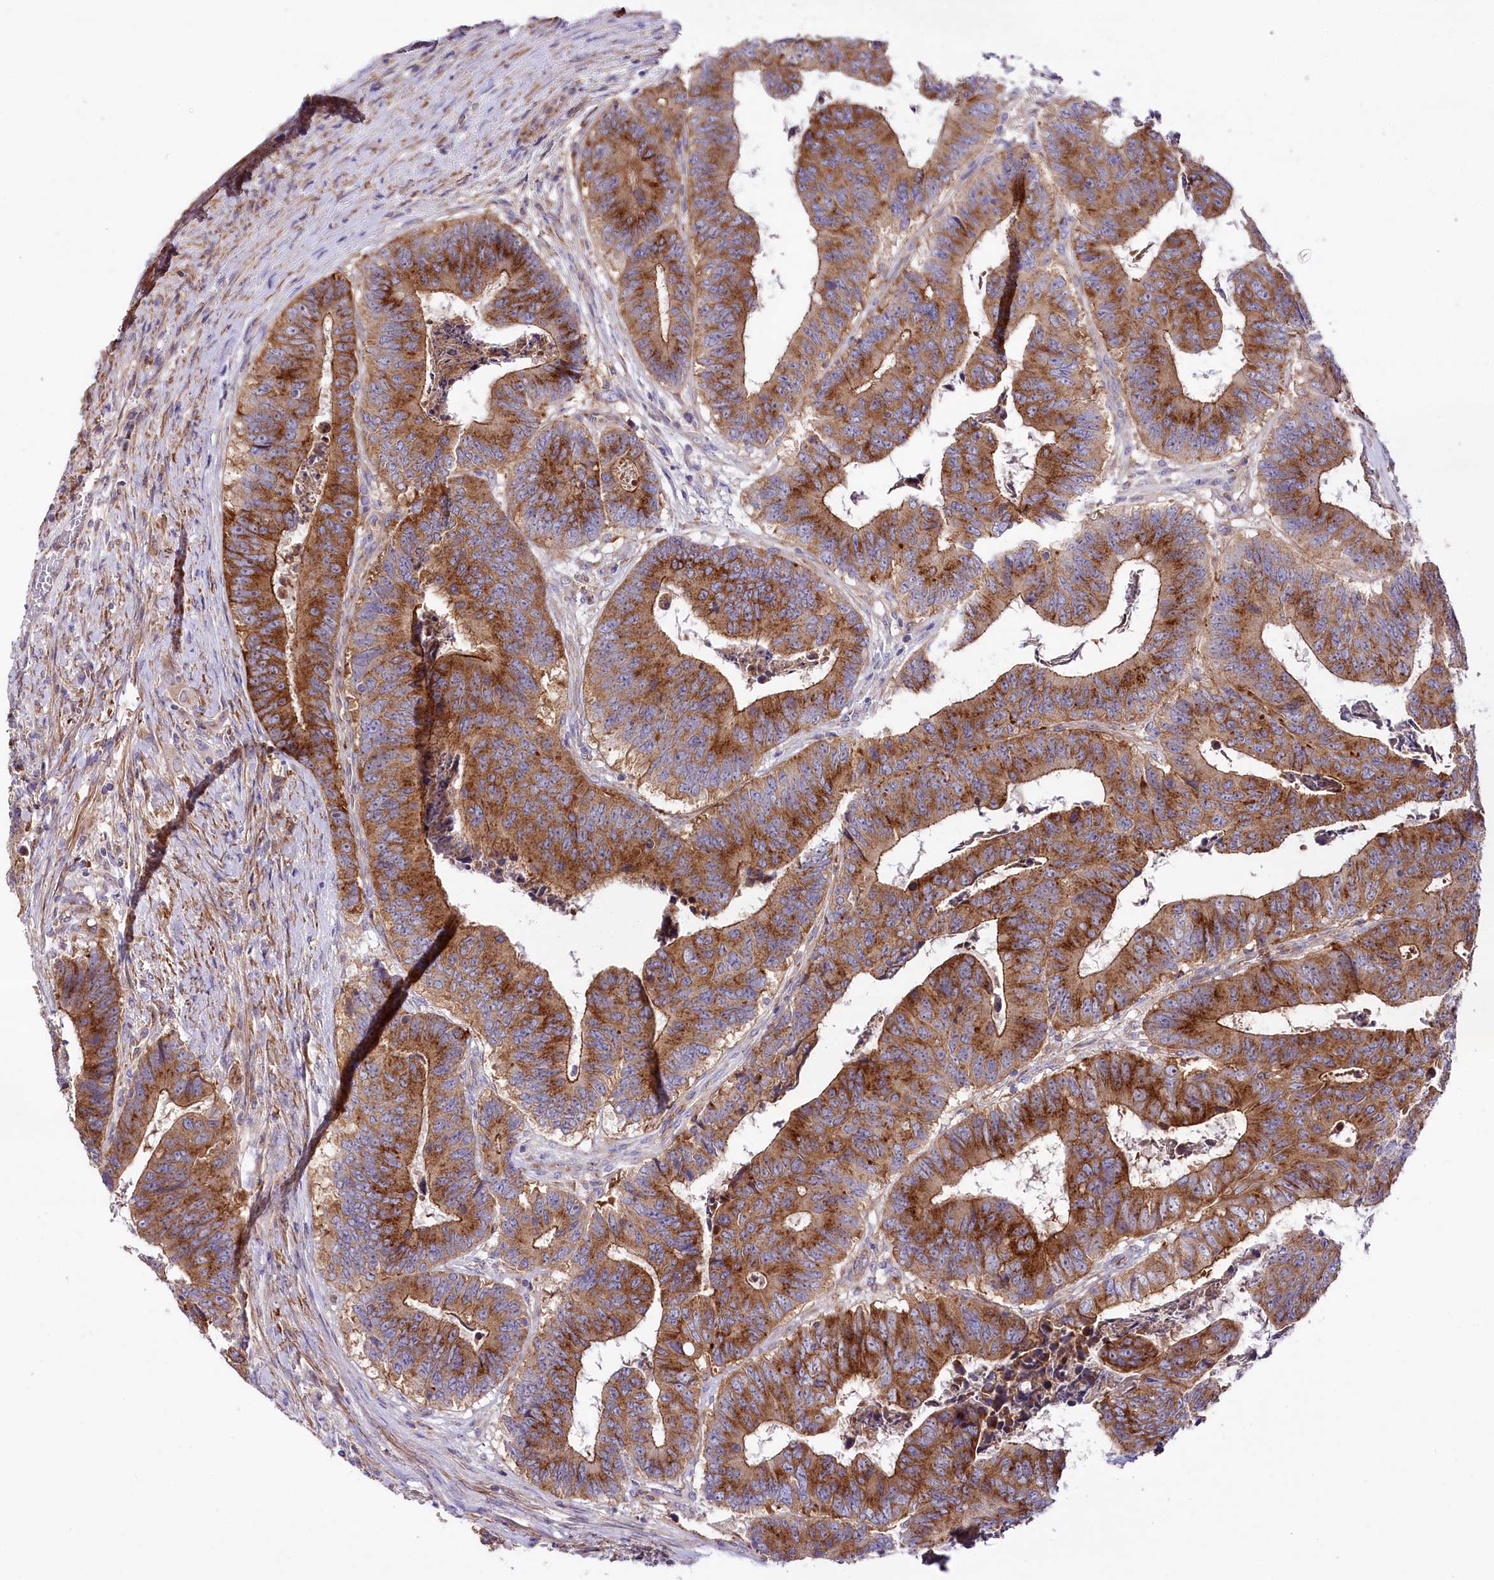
{"staining": {"intensity": "strong", "quantity": ">75%", "location": "cytoplasmic/membranous"}, "tissue": "colorectal cancer", "cell_type": "Tumor cells", "image_type": "cancer", "snomed": [{"axis": "morphology", "description": "Adenocarcinoma, NOS"}, {"axis": "topography", "description": "Rectum"}], "caption": "Immunohistochemistry (IHC) photomicrograph of neoplastic tissue: human colorectal adenocarcinoma stained using IHC reveals high levels of strong protein expression localized specifically in the cytoplasmic/membranous of tumor cells, appearing as a cytoplasmic/membranous brown color.", "gene": "STX6", "patient": {"sex": "male", "age": 84}}